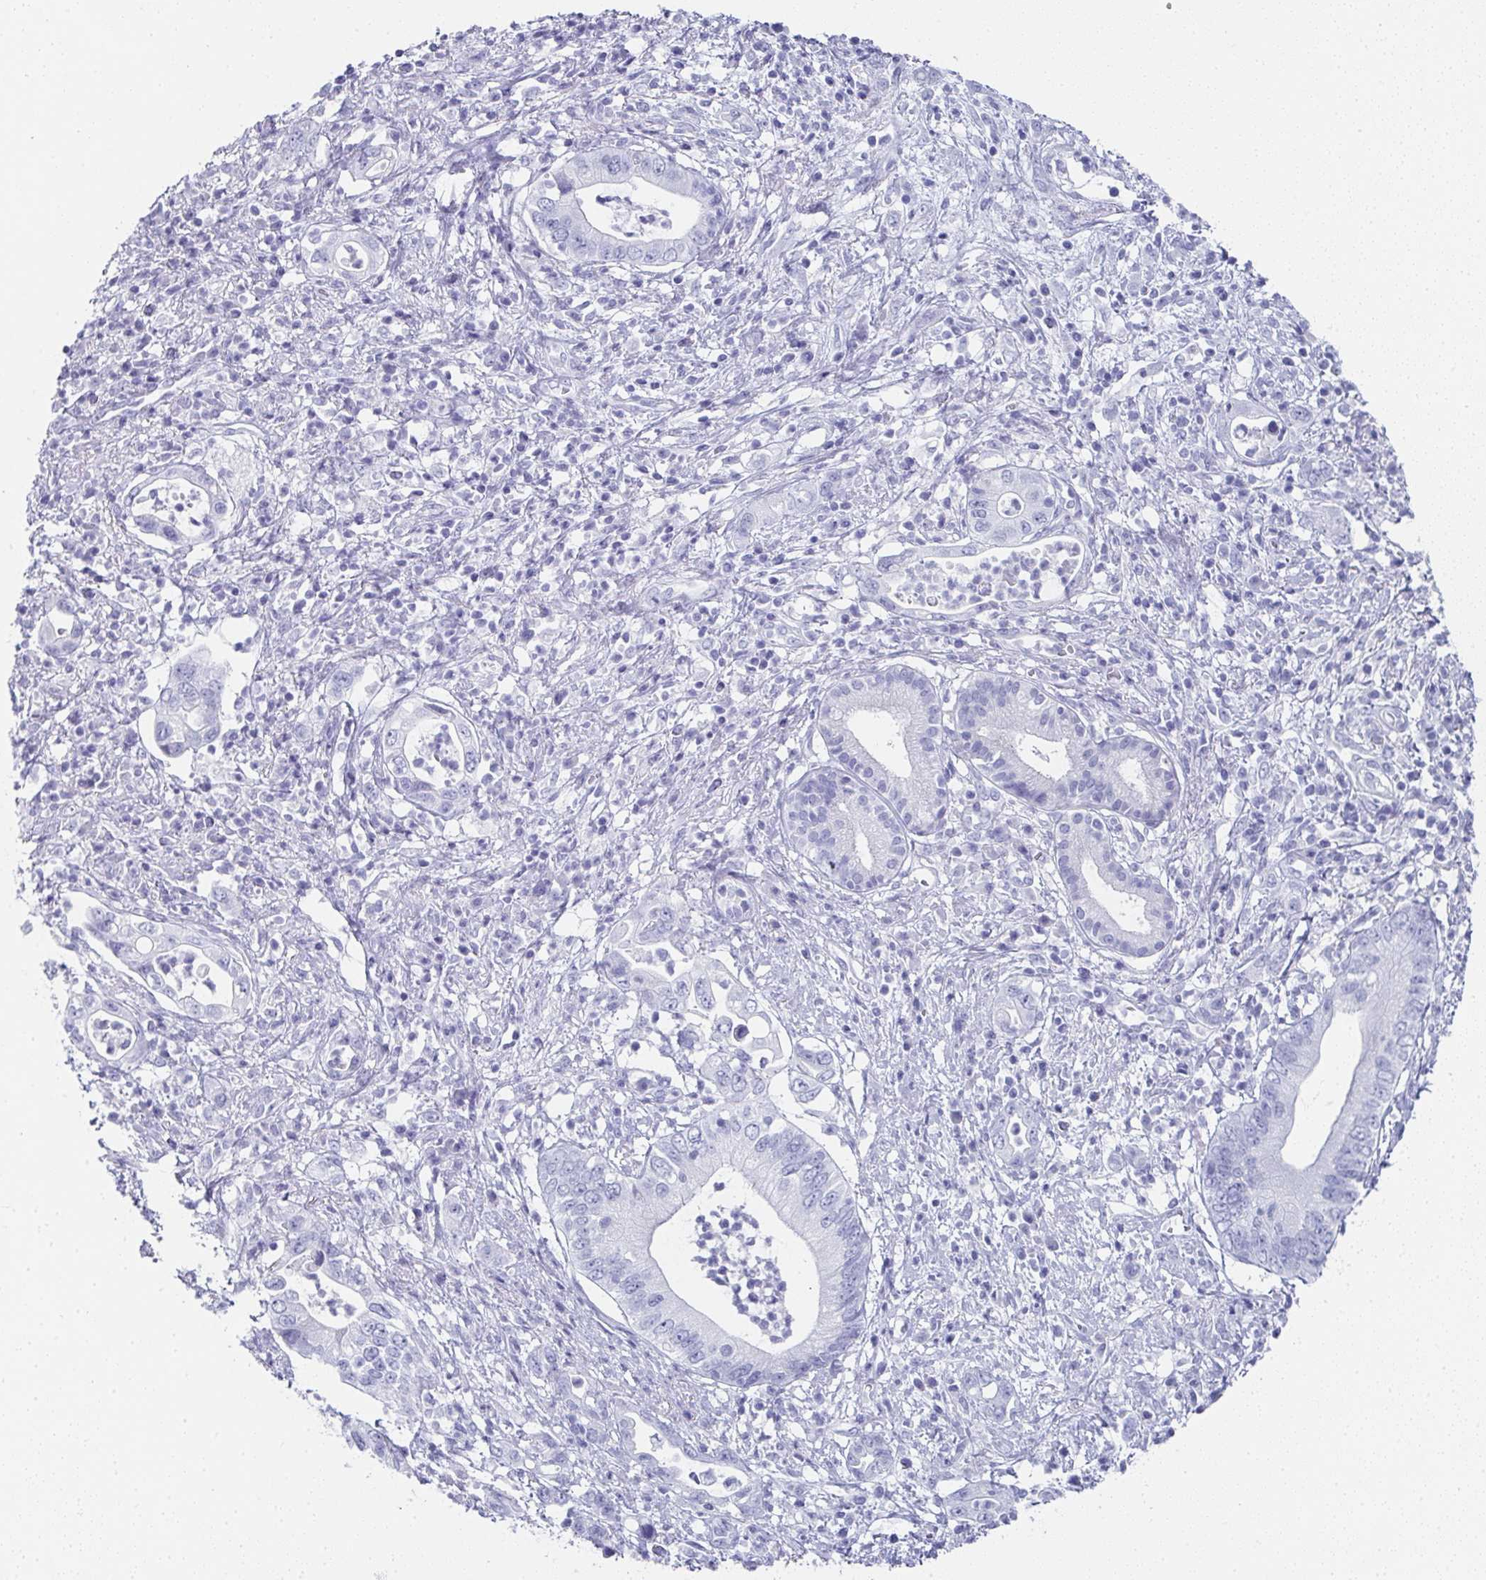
{"staining": {"intensity": "negative", "quantity": "none", "location": "none"}, "tissue": "pancreatic cancer", "cell_type": "Tumor cells", "image_type": "cancer", "snomed": [{"axis": "morphology", "description": "Adenocarcinoma, NOS"}, {"axis": "topography", "description": "Pancreas"}], "caption": "Immunohistochemistry photomicrograph of human pancreatic cancer stained for a protein (brown), which shows no expression in tumor cells.", "gene": "SYCP1", "patient": {"sex": "female", "age": 72}}